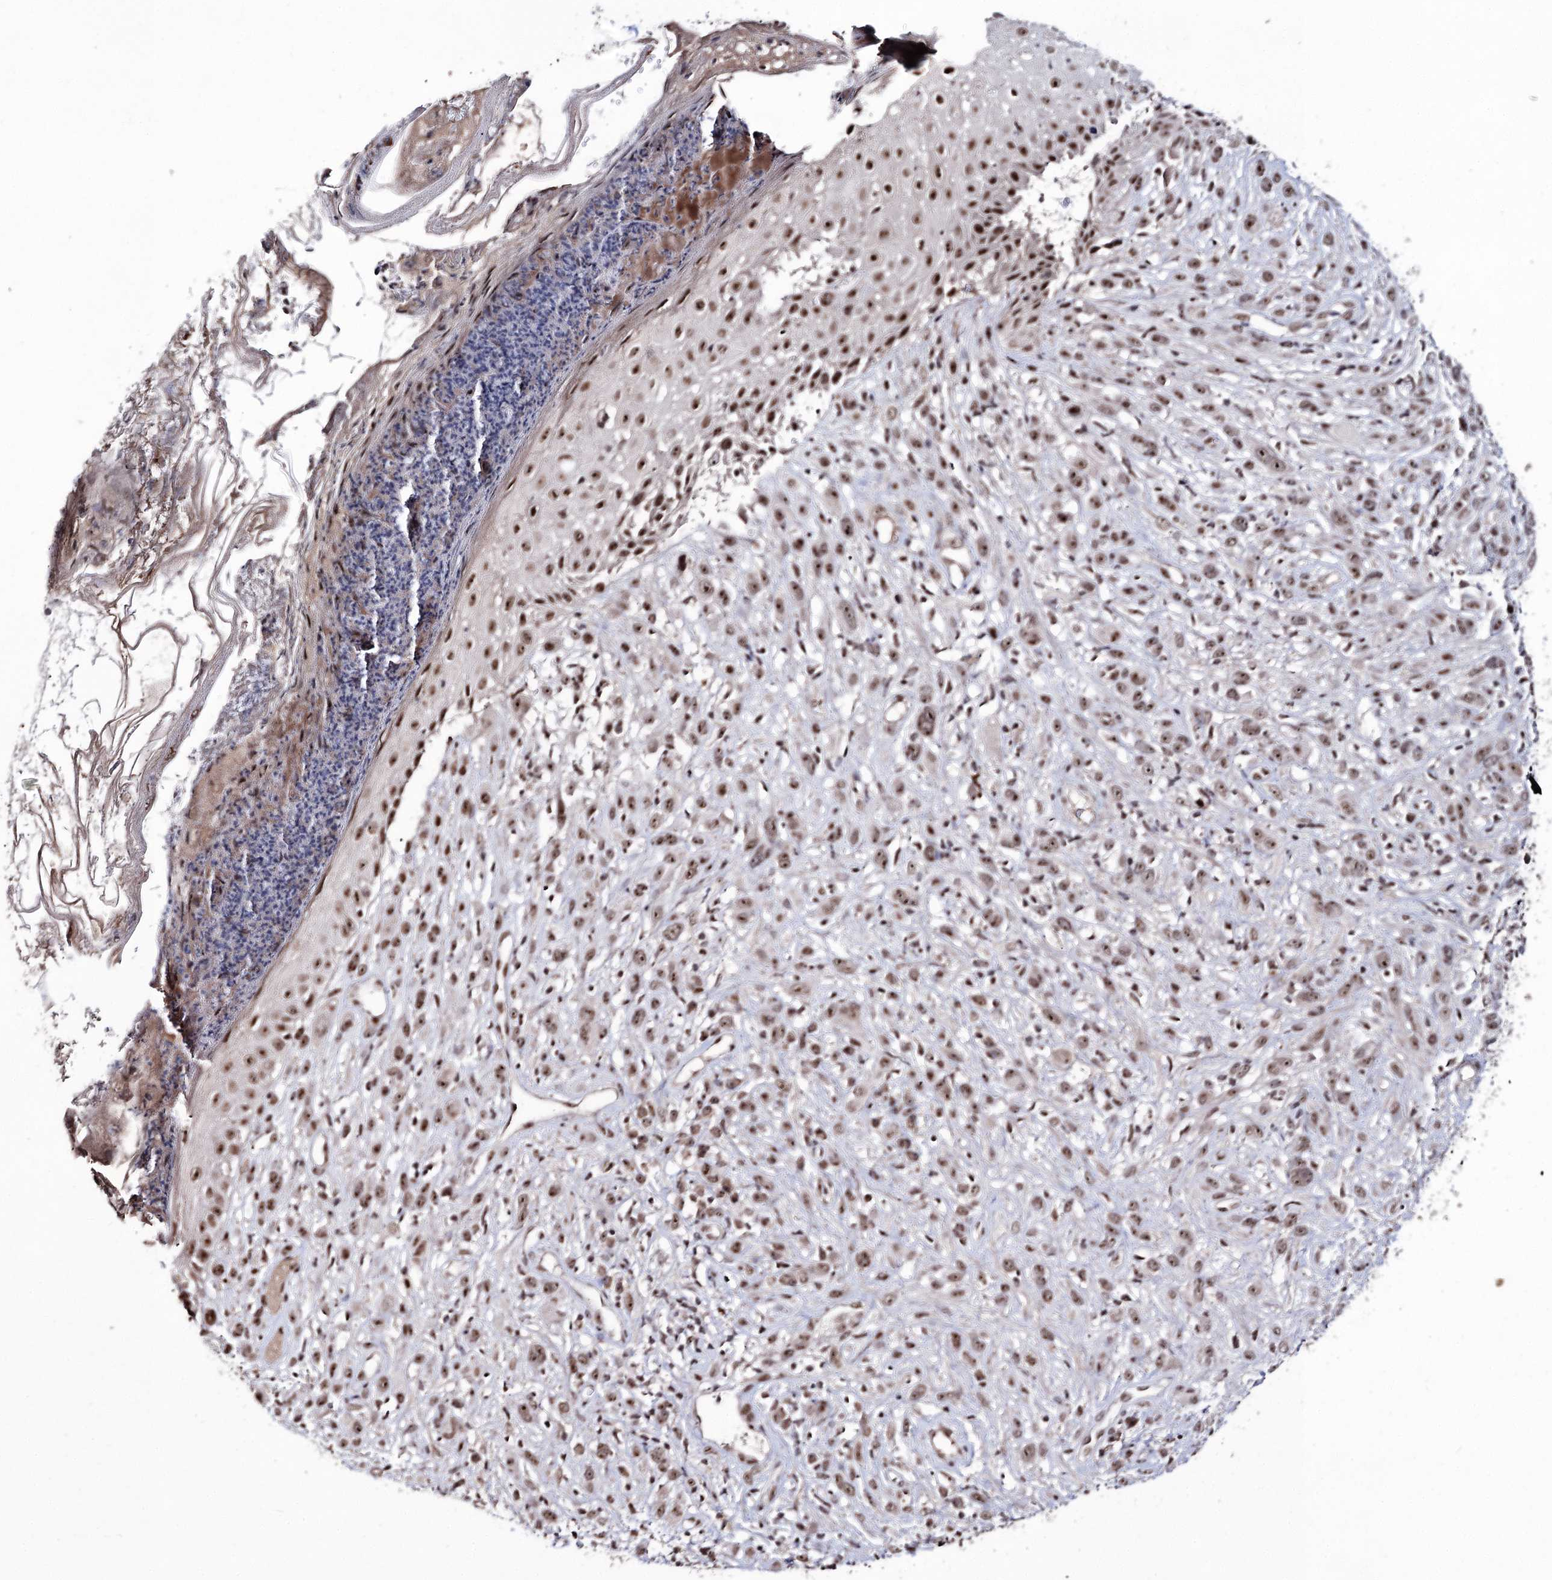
{"staining": {"intensity": "moderate", "quantity": ">75%", "location": "nuclear"}, "tissue": "melanoma", "cell_type": "Tumor cells", "image_type": "cancer", "snomed": [{"axis": "morphology", "description": "Malignant melanoma, NOS"}, {"axis": "topography", "description": "Skin of trunk"}], "caption": "DAB immunohistochemical staining of human malignant melanoma shows moderate nuclear protein positivity in approximately >75% of tumor cells.", "gene": "VGLL4", "patient": {"sex": "male", "age": 71}}